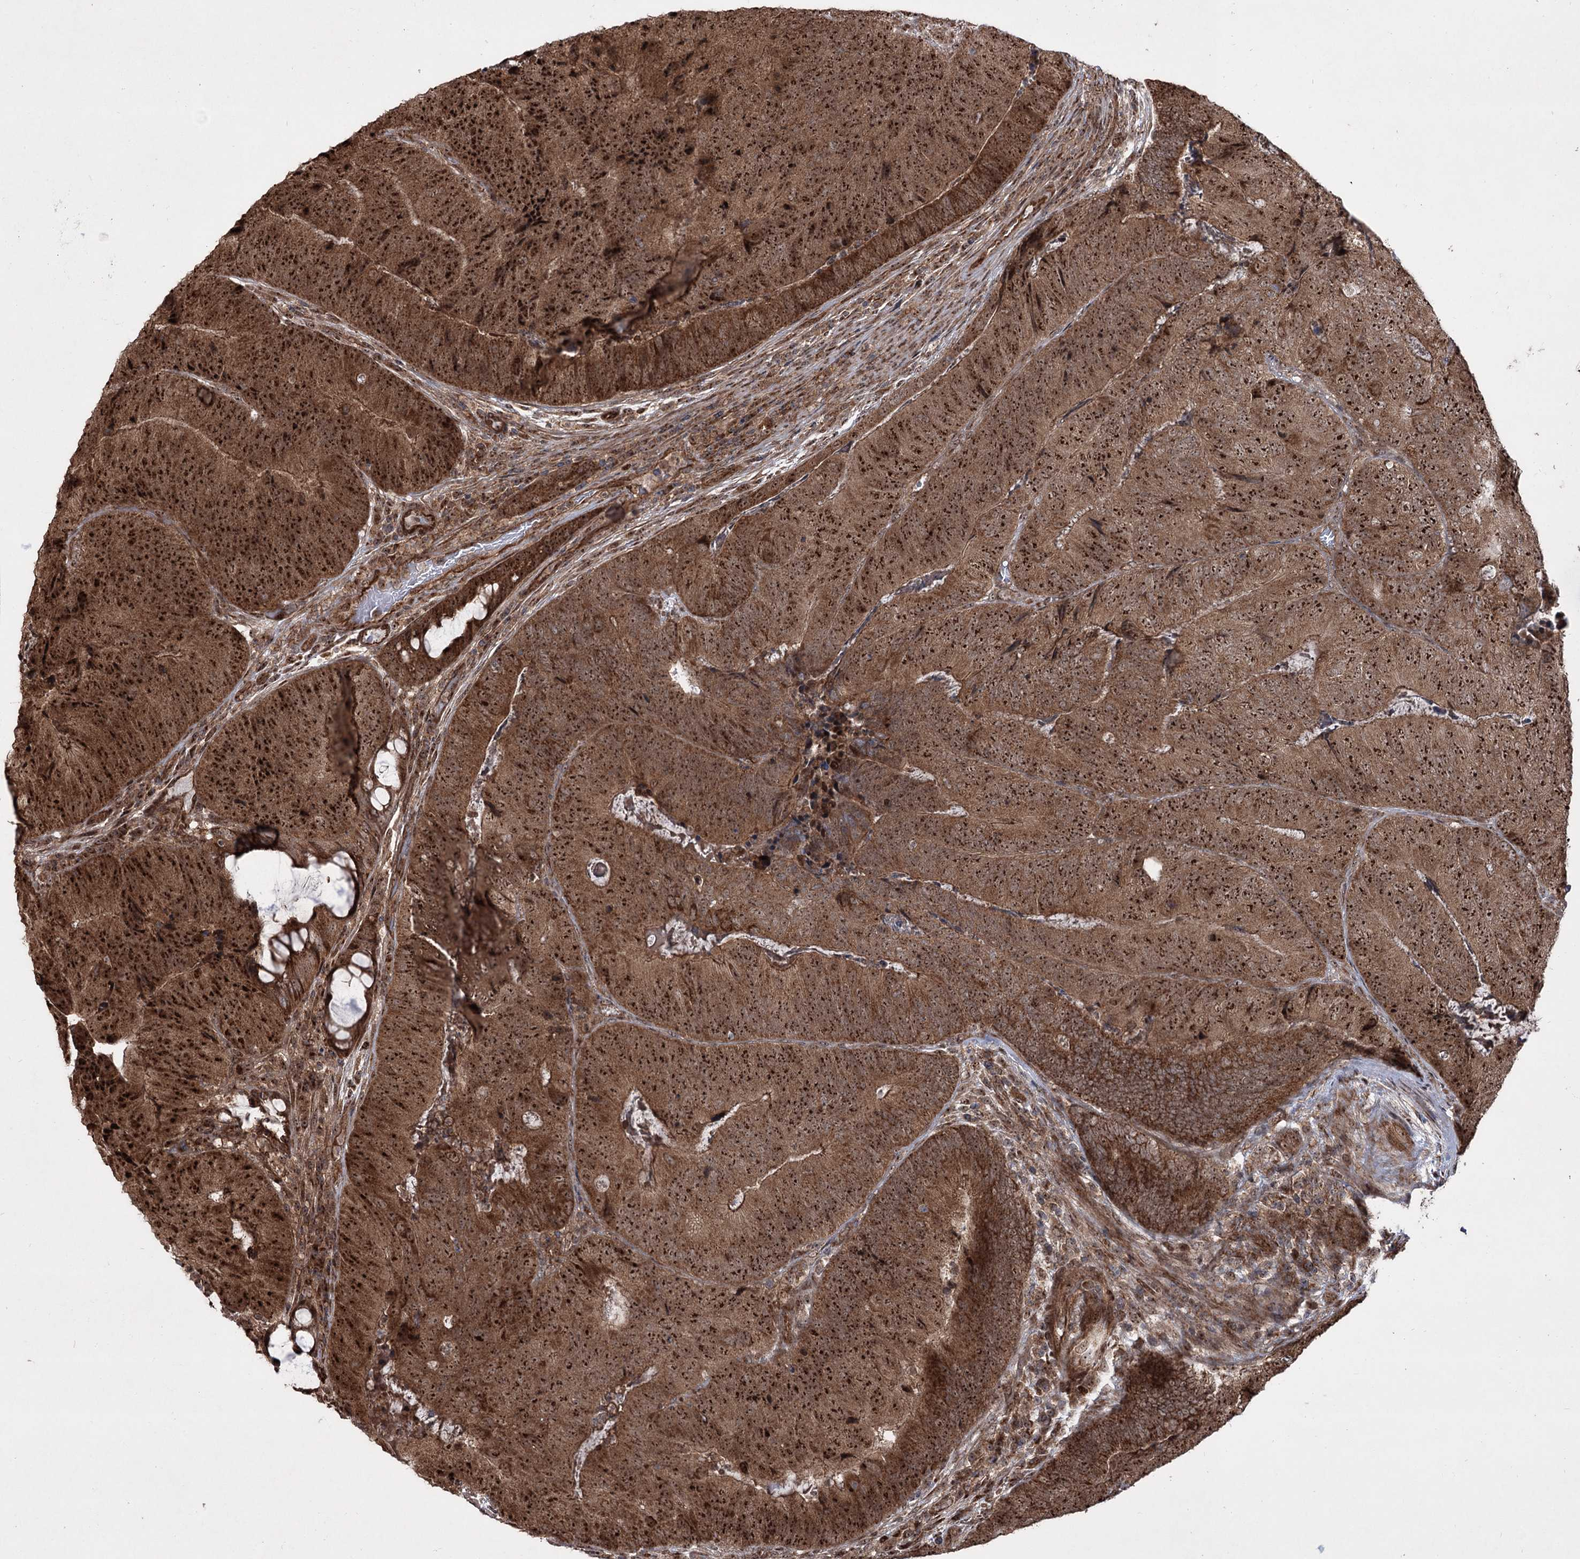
{"staining": {"intensity": "strong", "quantity": ">75%", "location": "cytoplasmic/membranous,nuclear"}, "tissue": "colorectal cancer", "cell_type": "Tumor cells", "image_type": "cancer", "snomed": [{"axis": "morphology", "description": "Adenocarcinoma, NOS"}, {"axis": "topography", "description": "Colon"}], "caption": "A histopathology image of human colorectal cancer (adenocarcinoma) stained for a protein displays strong cytoplasmic/membranous and nuclear brown staining in tumor cells.", "gene": "SERINC5", "patient": {"sex": "female", "age": 67}}